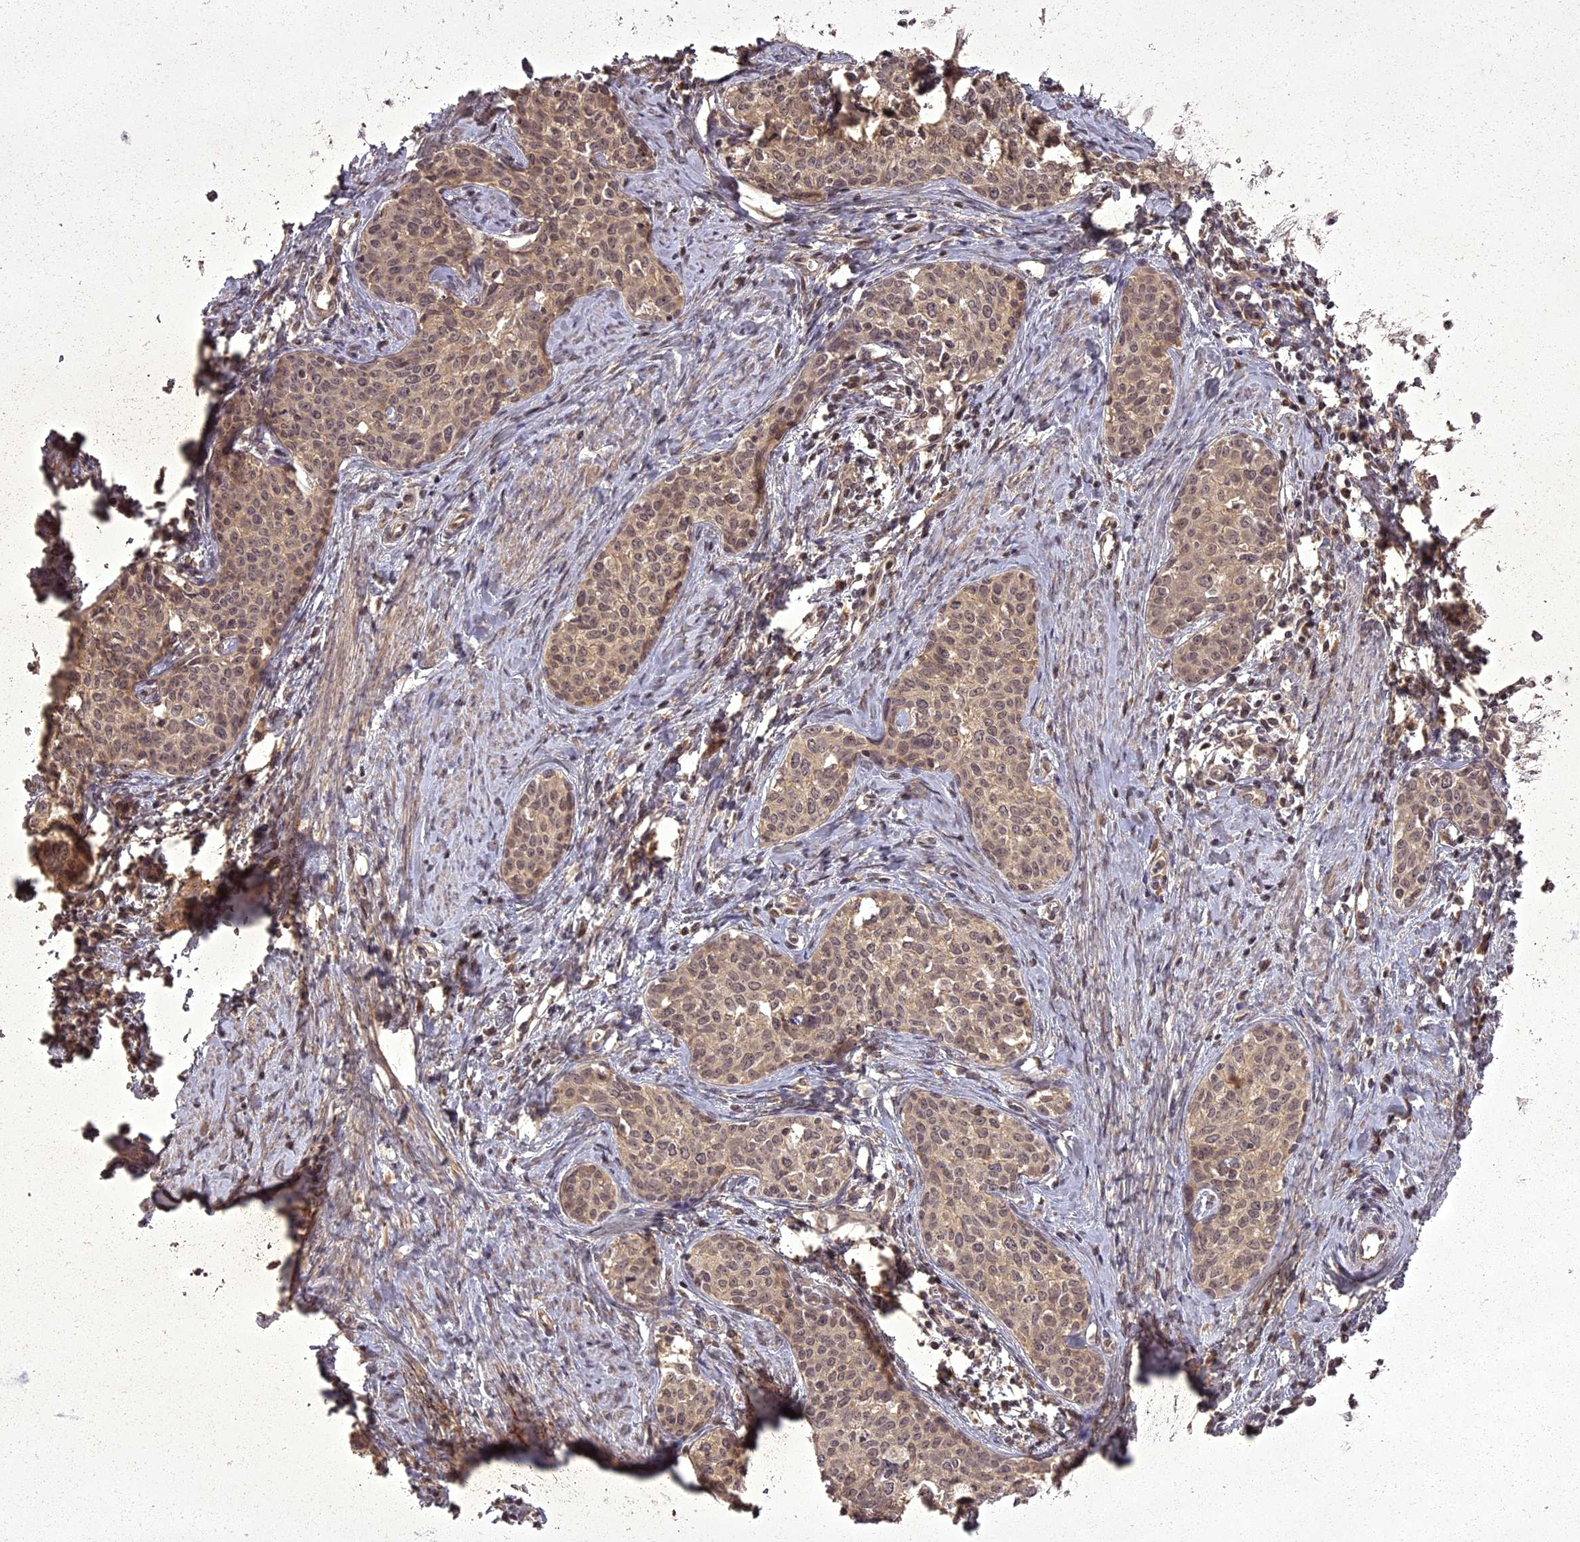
{"staining": {"intensity": "moderate", "quantity": "25%-75%", "location": "cytoplasmic/membranous"}, "tissue": "cervical cancer", "cell_type": "Tumor cells", "image_type": "cancer", "snomed": [{"axis": "morphology", "description": "Squamous cell carcinoma, NOS"}, {"axis": "topography", "description": "Cervix"}], "caption": "Immunohistochemical staining of cervical cancer (squamous cell carcinoma) shows medium levels of moderate cytoplasmic/membranous protein expression in approximately 25%-75% of tumor cells. (Stains: DAB in brown, nuclei in blue, Microscopy: brightfield microscopy at high magnification).", "gene": "ING5", "patient": {"sex": "female", "age": 52}}